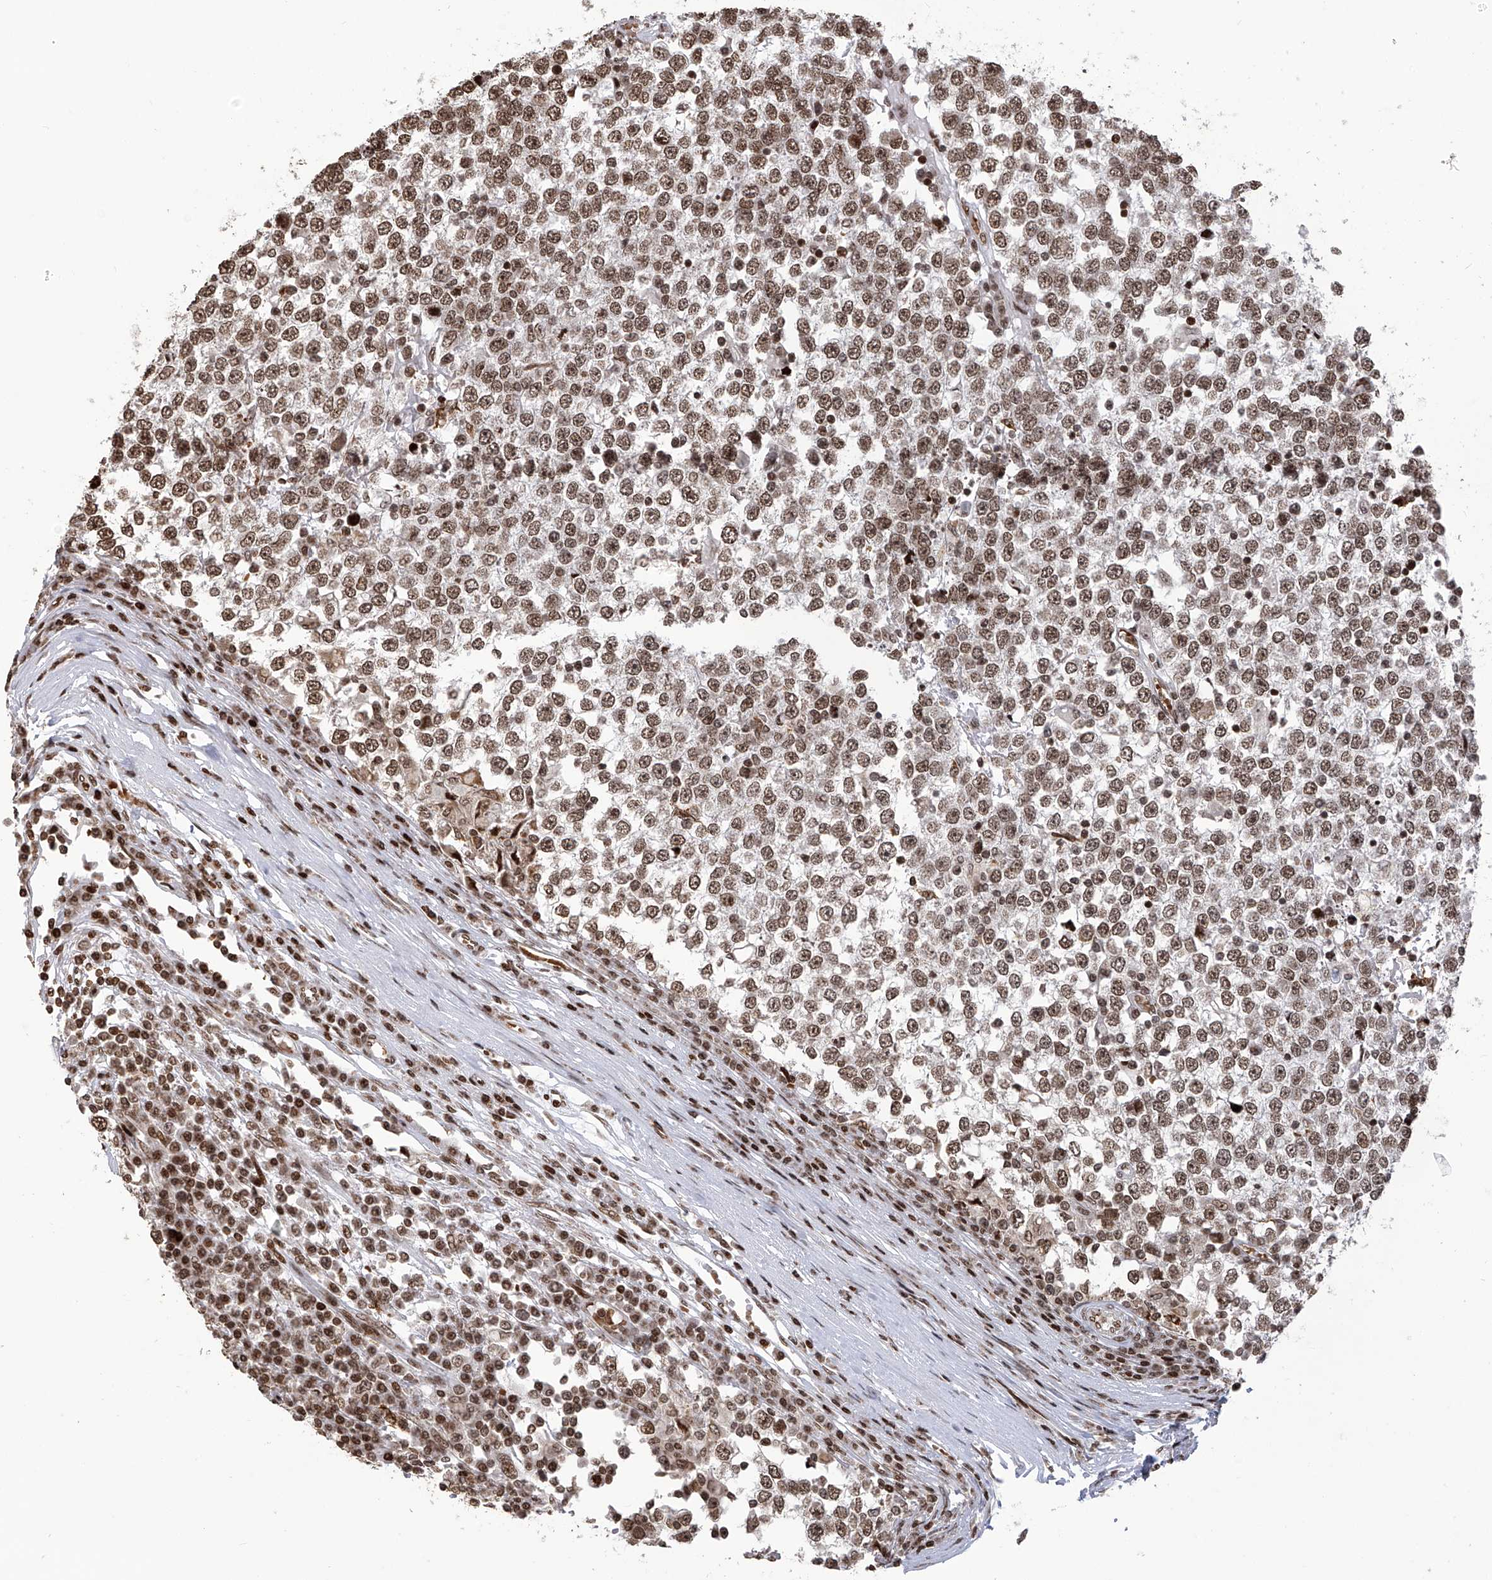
{"staining": {"intensity": "moderate", "quantity": ">75%", "location": "nuclear"}, "tissue": "testis cancer", "cell_type": "Tumor cells", "image_type": "cancer", "snomed": [{"axis": "morphology", "description": "Seminoma, NOS"}, {"axis": "topography", "description": "Testis"}], "caption": "An immunohistochemistry micrograph of tumor tissue is shown. Protein staining in brown labels moderate nuclear positivity in testis seminoma within tumor cells.", "gene": "PAK1IP1", "patient": {"sex": "male", "age": 65}}